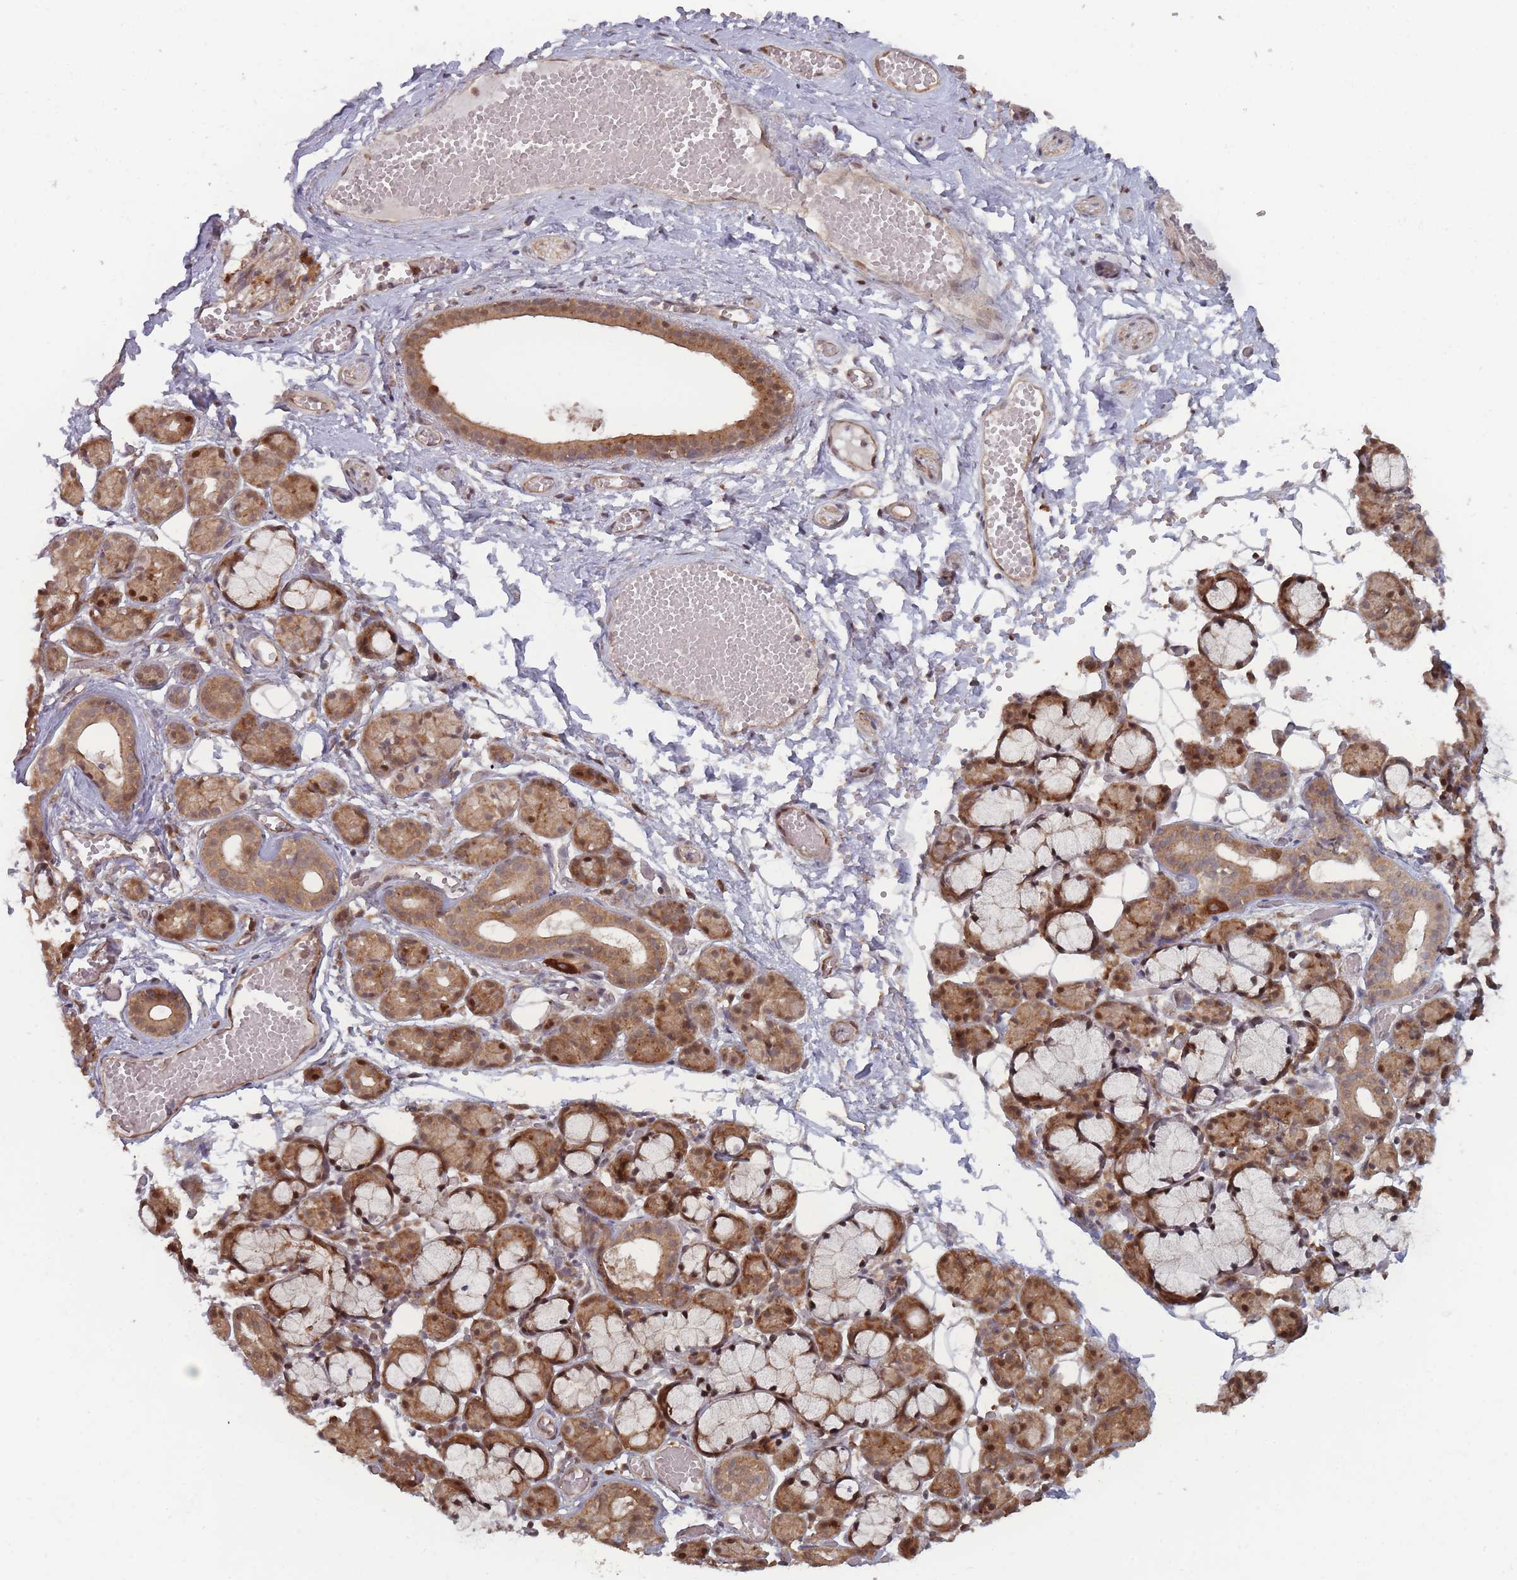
{"staining": {"intensity": "strong", "quantity": ">75%", "location": "cytoplasmic/membranous,nuclear"}, "tissue": "salivary gland", "cell_type": "Glandular cells", "image_type": "normal", "snomed": [{"axis": "morphology", "description": "Normal tissue, NOS"}, {"axis": "topography", "description": "Salivary gland"}], "caption": "Protein staining exhibits strong cytoplasmic/membranous,nuclear positivity in about >75% of glandular cells in unremarkable salivary gland.", "gene": "RPS18", "patient": {"sex": "male", "age": 63}}